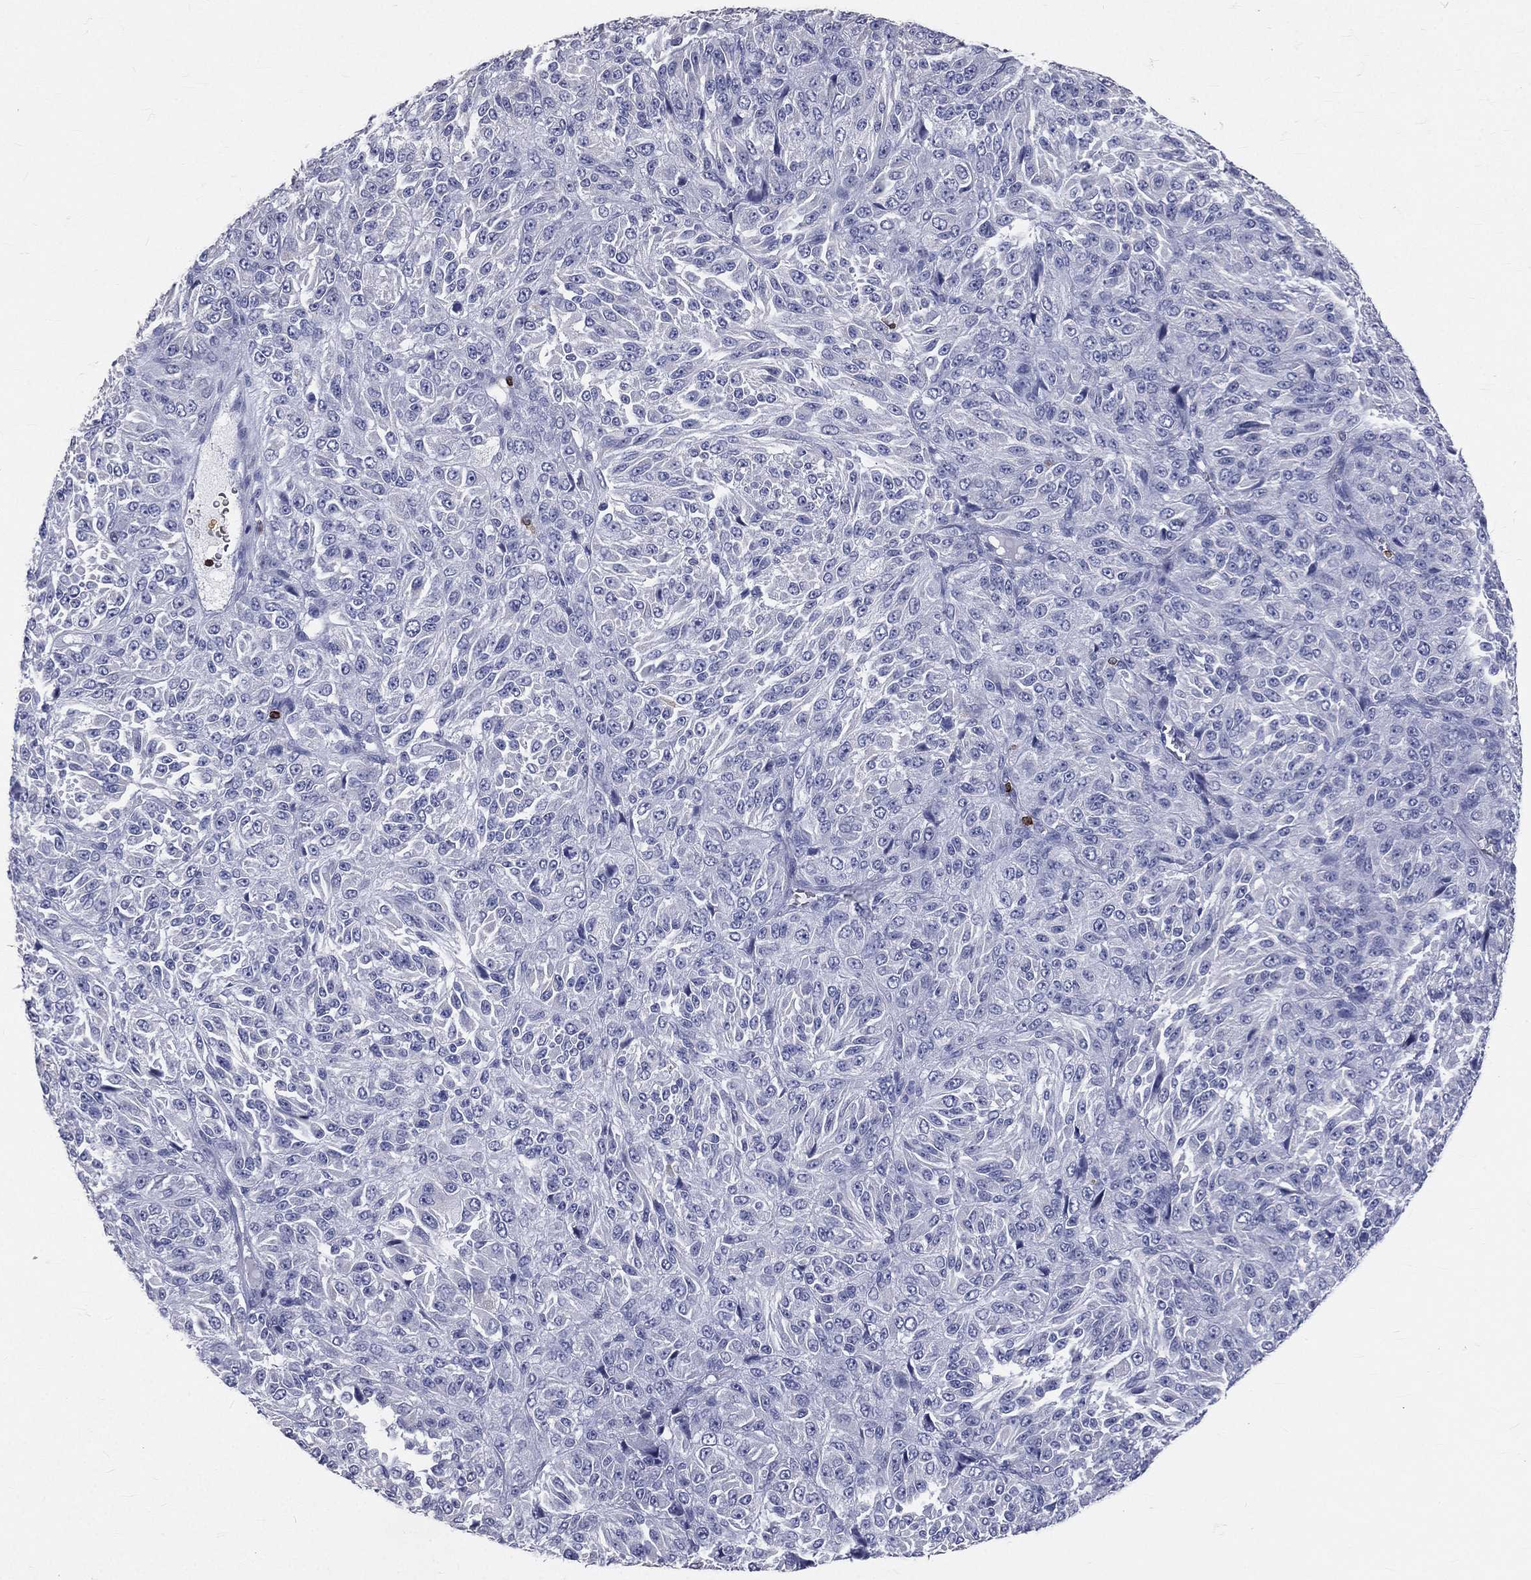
{"staining": {"intensity": "negative", "quantity": "none", "location": "none"}, "tissue": "melanoma", "cell_type": "Tumor cells", "image_type": "cancer", "snomed": [{"axis": "morphology", "description": "Malignant melanoma, Metastatic site"}, {"axis": "topography", "description": "Brain"}], "caption": "DAB immunohistochemical staining of human malignant melanoma (metastatic site) reveals no significant expression in tumor cells. (DAB (3,3'-diaminobenzidine) immunohistochemistry with hematoxylin counter stain).", "gene": "CTSW", "patient": {"sex": "female", "age": 56}}